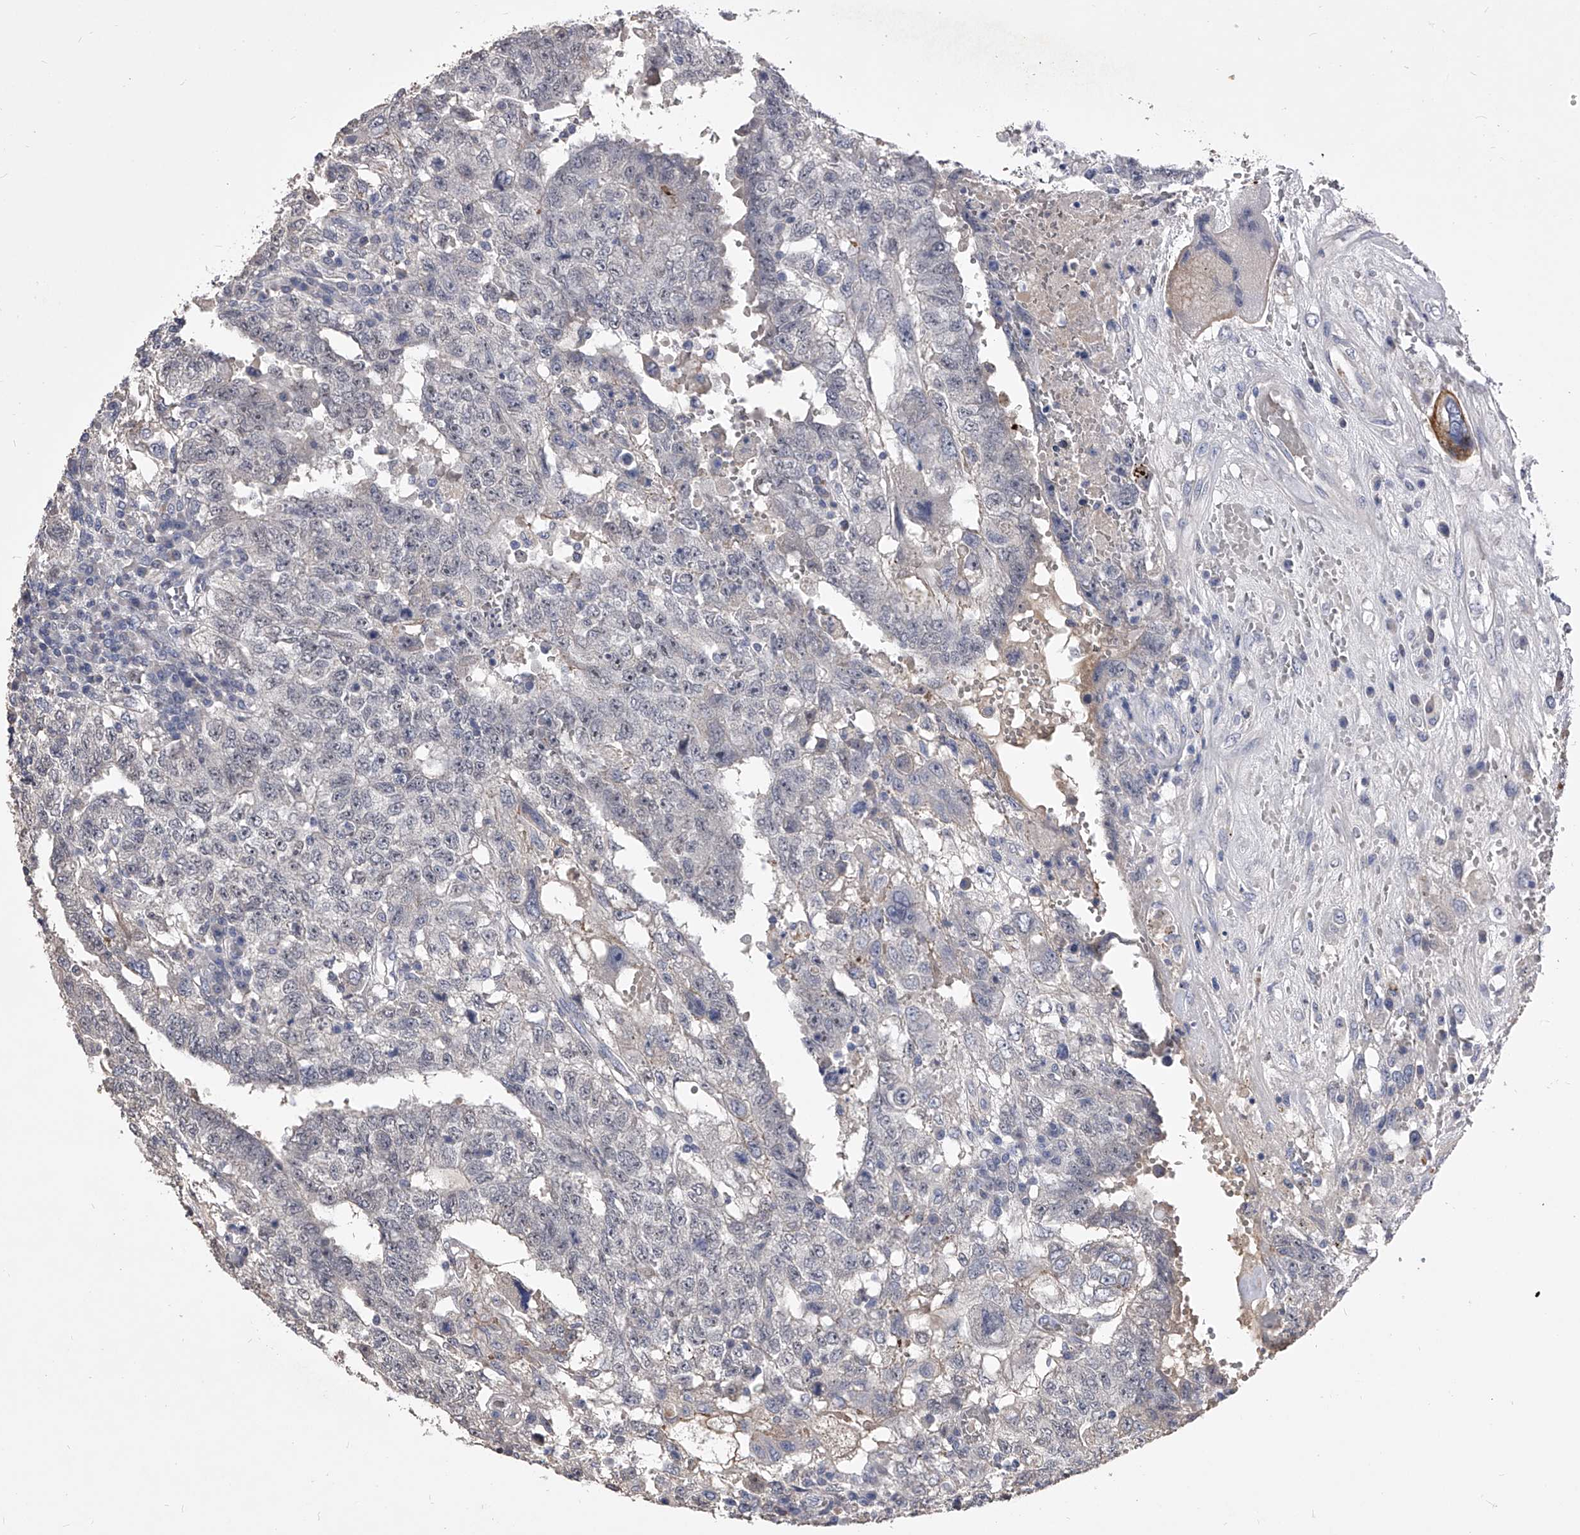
{"staining": {"intensity": "negative", "quantity": "none", "location": "none"}, "tissue": "testis cancer", "cell_type": "Tumor cells", "image_type": "cancer", "snomed": [{"axis": "morphology", "description": "Carcinoma, Embryonal, NOS"}, {"axis": "topography", "description": "Testis"}], "caption": "This is an immunohistochemistry photomicrograph of human testis embryonal carcinoma. There is no expression in tumor cells.", "gene": "MDN1", "patient": {"sex": "male", "age": 26}}